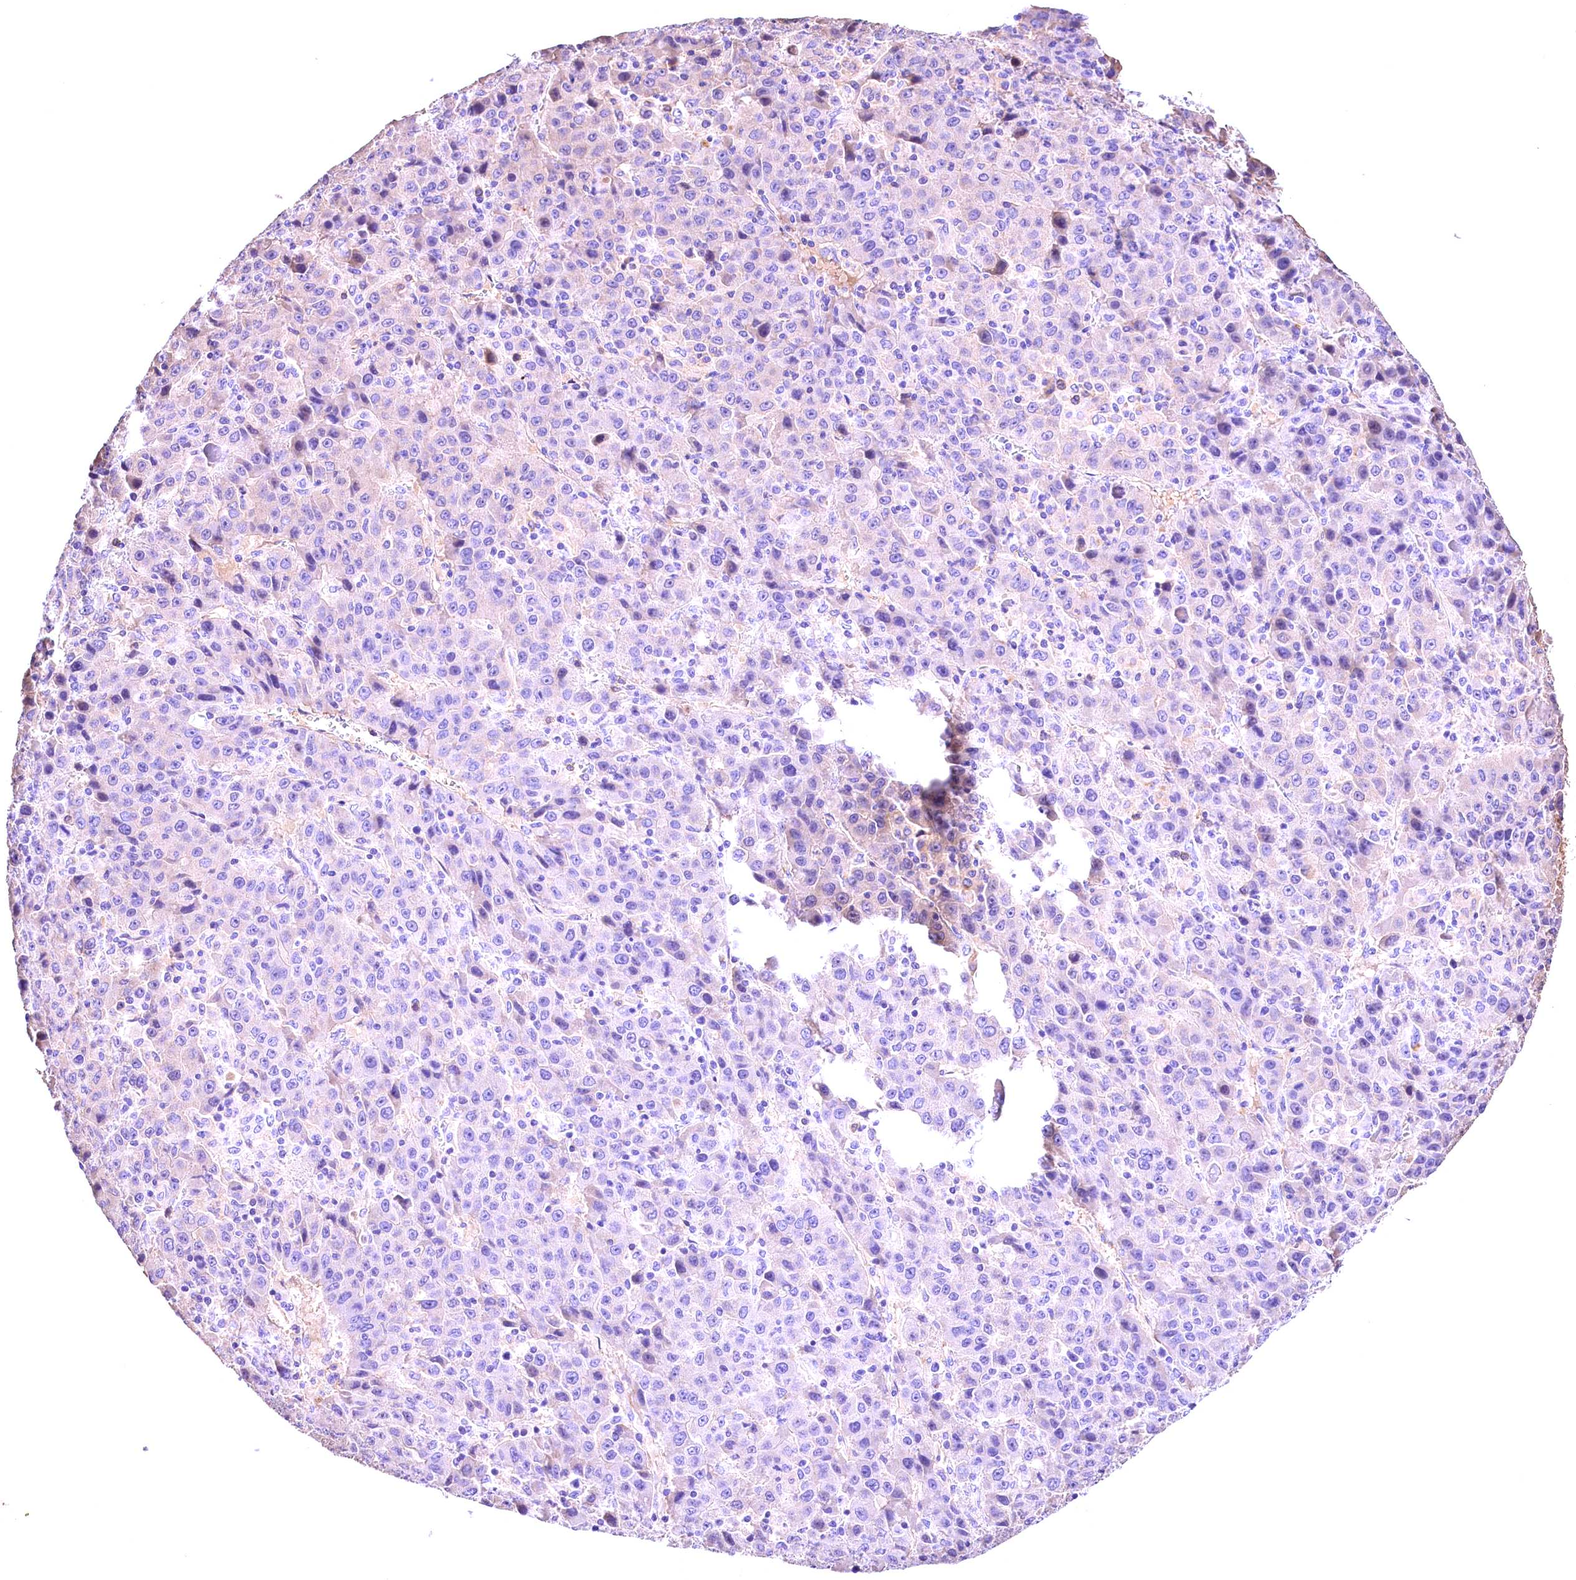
{"staining": {"intensity": "negative", "quantity": "none", "location": "none"}, "tissue": "liver cancer", "cell_type": "Tumor cells", "image_type": "cancer", "snomed": [{"axis": "morphology", "description": "Carcinoma, Hepatocellular, NOS"}, {"axis": "topography", "description": "Liver"}], "caption": "Immunohistochemistry histopathology image of neoplastic tissue: human liver cancer stained with DAB (3,3'-diaminobenzidine) demonstrates no significant protein staining in tumor cells.", "gene": "ARMC6", "patient": {"sex": "female", "age": 53}}